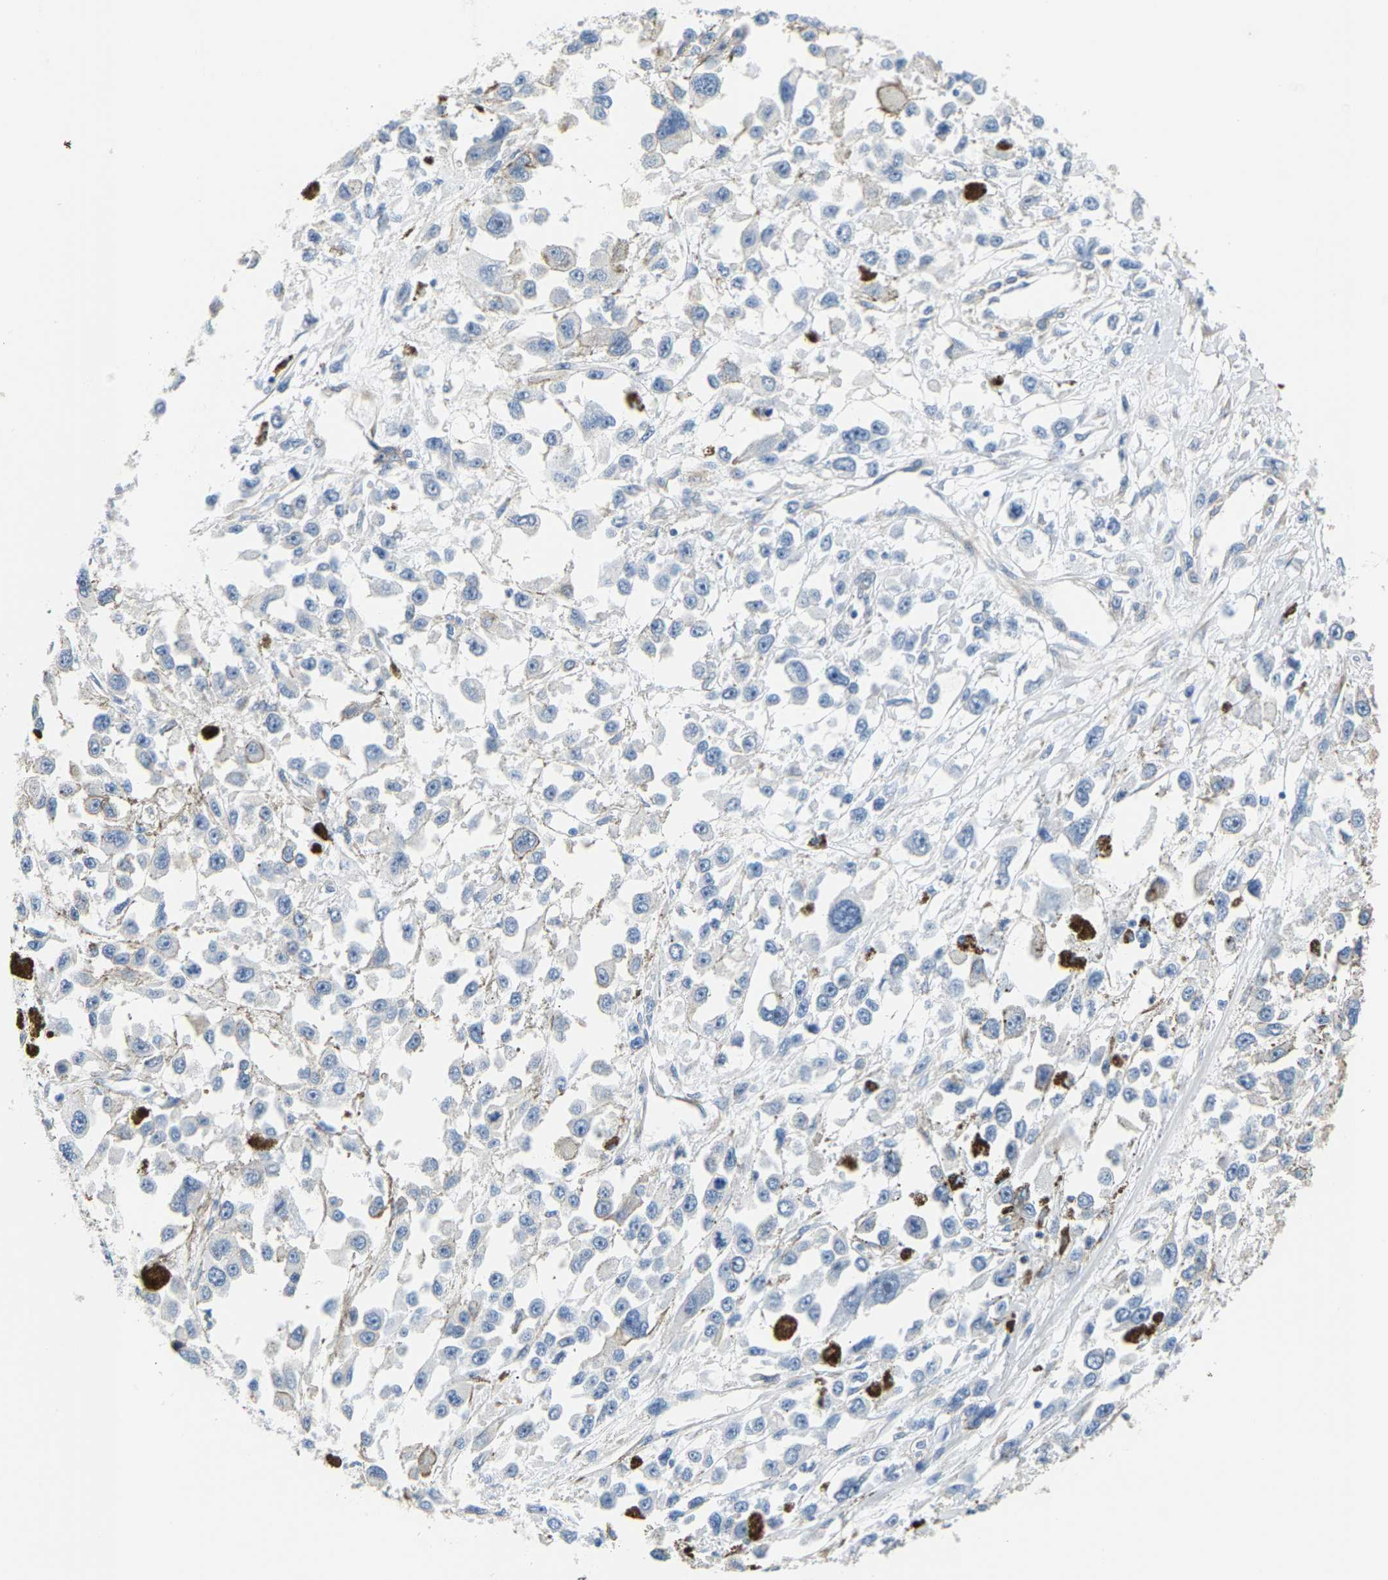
{"staining": {"intensity": "negative", "quantity": "none", "location": "none"}, "tissue": "melanoma", "cell_type": "Tumor cells", "image_type": "cancer", "snomed": [{"axis": "morphology", "description": "Malignant melanoma, Metastatic site"}, {"axis": "topography", "description": "Lymph node"}], "caption": "Immunohistochemistry (IHC) image of neoplastic tissue: melanoma stained with DAB (3,3'-diaminobenzidine) displays no significant protein staining in tumor cells.", "gene": "PAWR", "patient": {"sex": "male", "age": 59}}